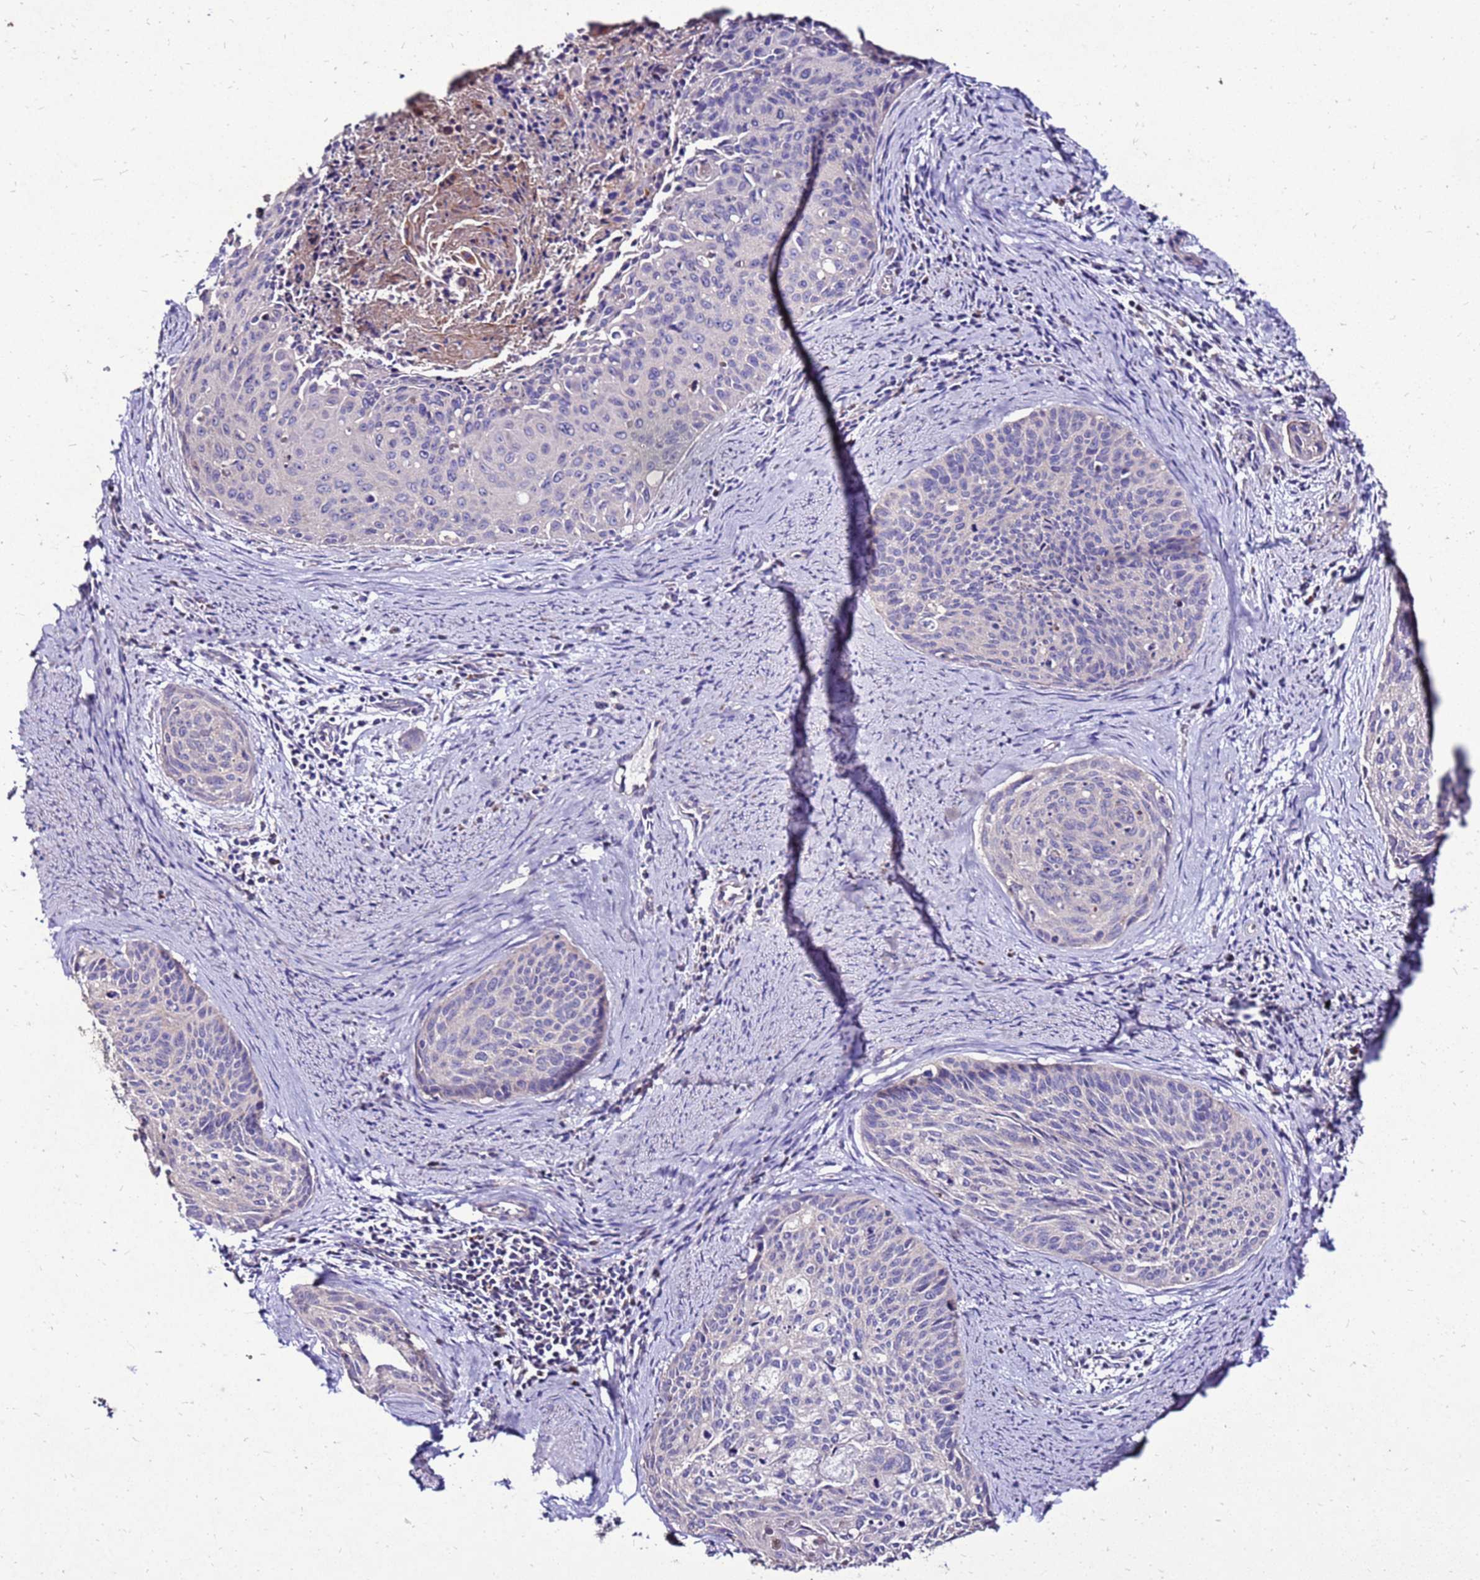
{"staining": {"intensity": "negative", "quantity": "none", "location": "none"}, "tissue": "cervical cancer", "cell_type": "Tumor cells", "image_type": "cancer", "snomed": [{"axis": "morphology", "description": "Squamous cell carcinoma, NOS"}, {"axis": "topography", "description": "Cervix"}], "caption": "There is no significant expression in tumor cells of squamous cell carcinoma (cervical).", "gene": "TMEM106C", "patient": {"sex": "female", "age": 55}}